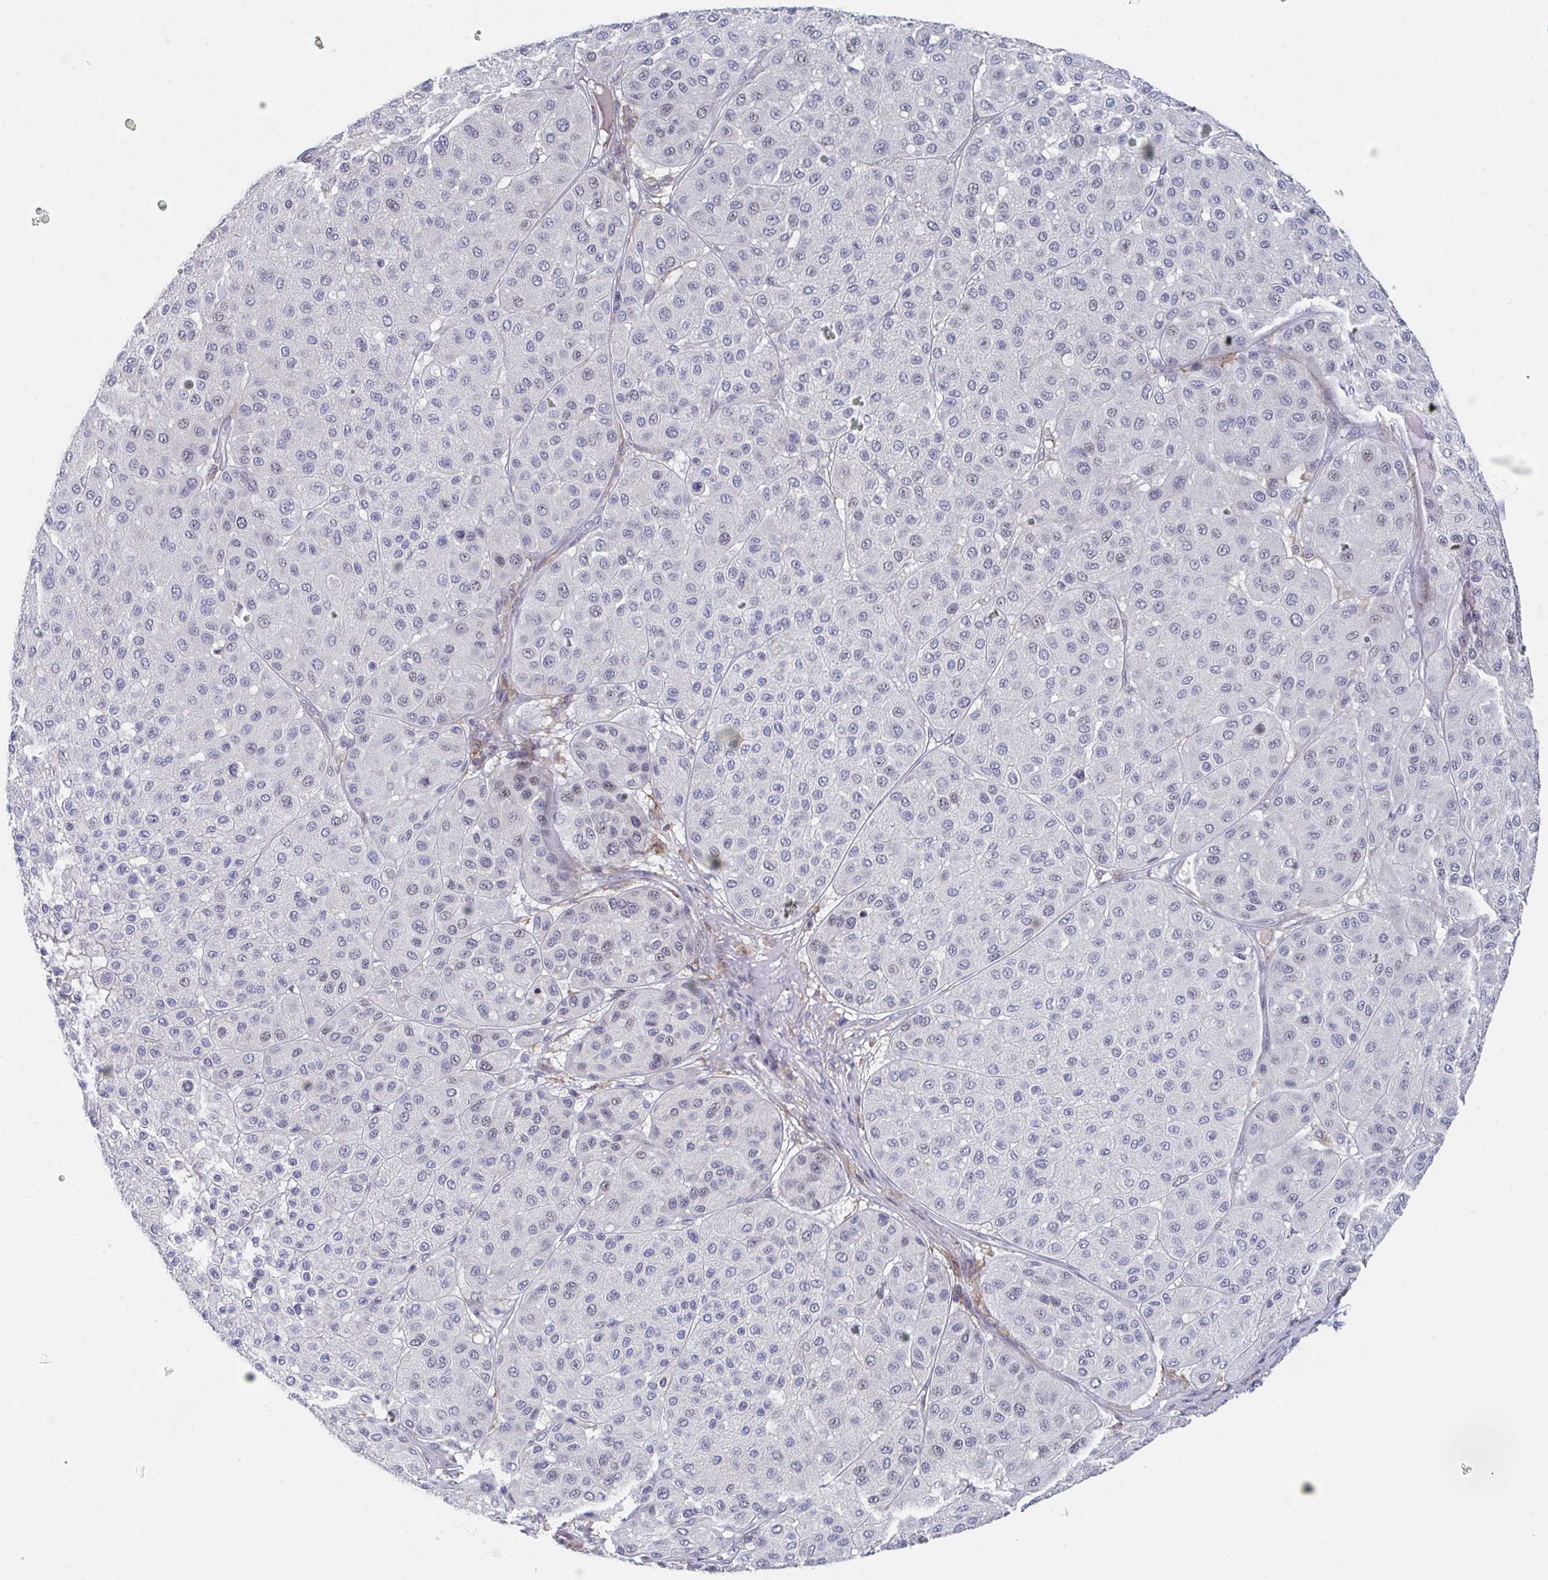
{"staining": {"intensity": "weak", "quantity": "<25%", "location": "nuclear"}, "tissue": "melanoma", "cell_type": "Tumor cells", "image_type": "cancer", "snomed": [{"axis": "morphology", "description": "Malignant melanoma, Metastatic site"}, {"axis": "topography", "description": "Smooth muscle"}], "caption": "Malignant melanoma (metastatic site) was stained to show a protein in brown. There is no significant staining in tumor cells.", "gene": "CENPT", "patient": {"sex": "male", "age": 41}}